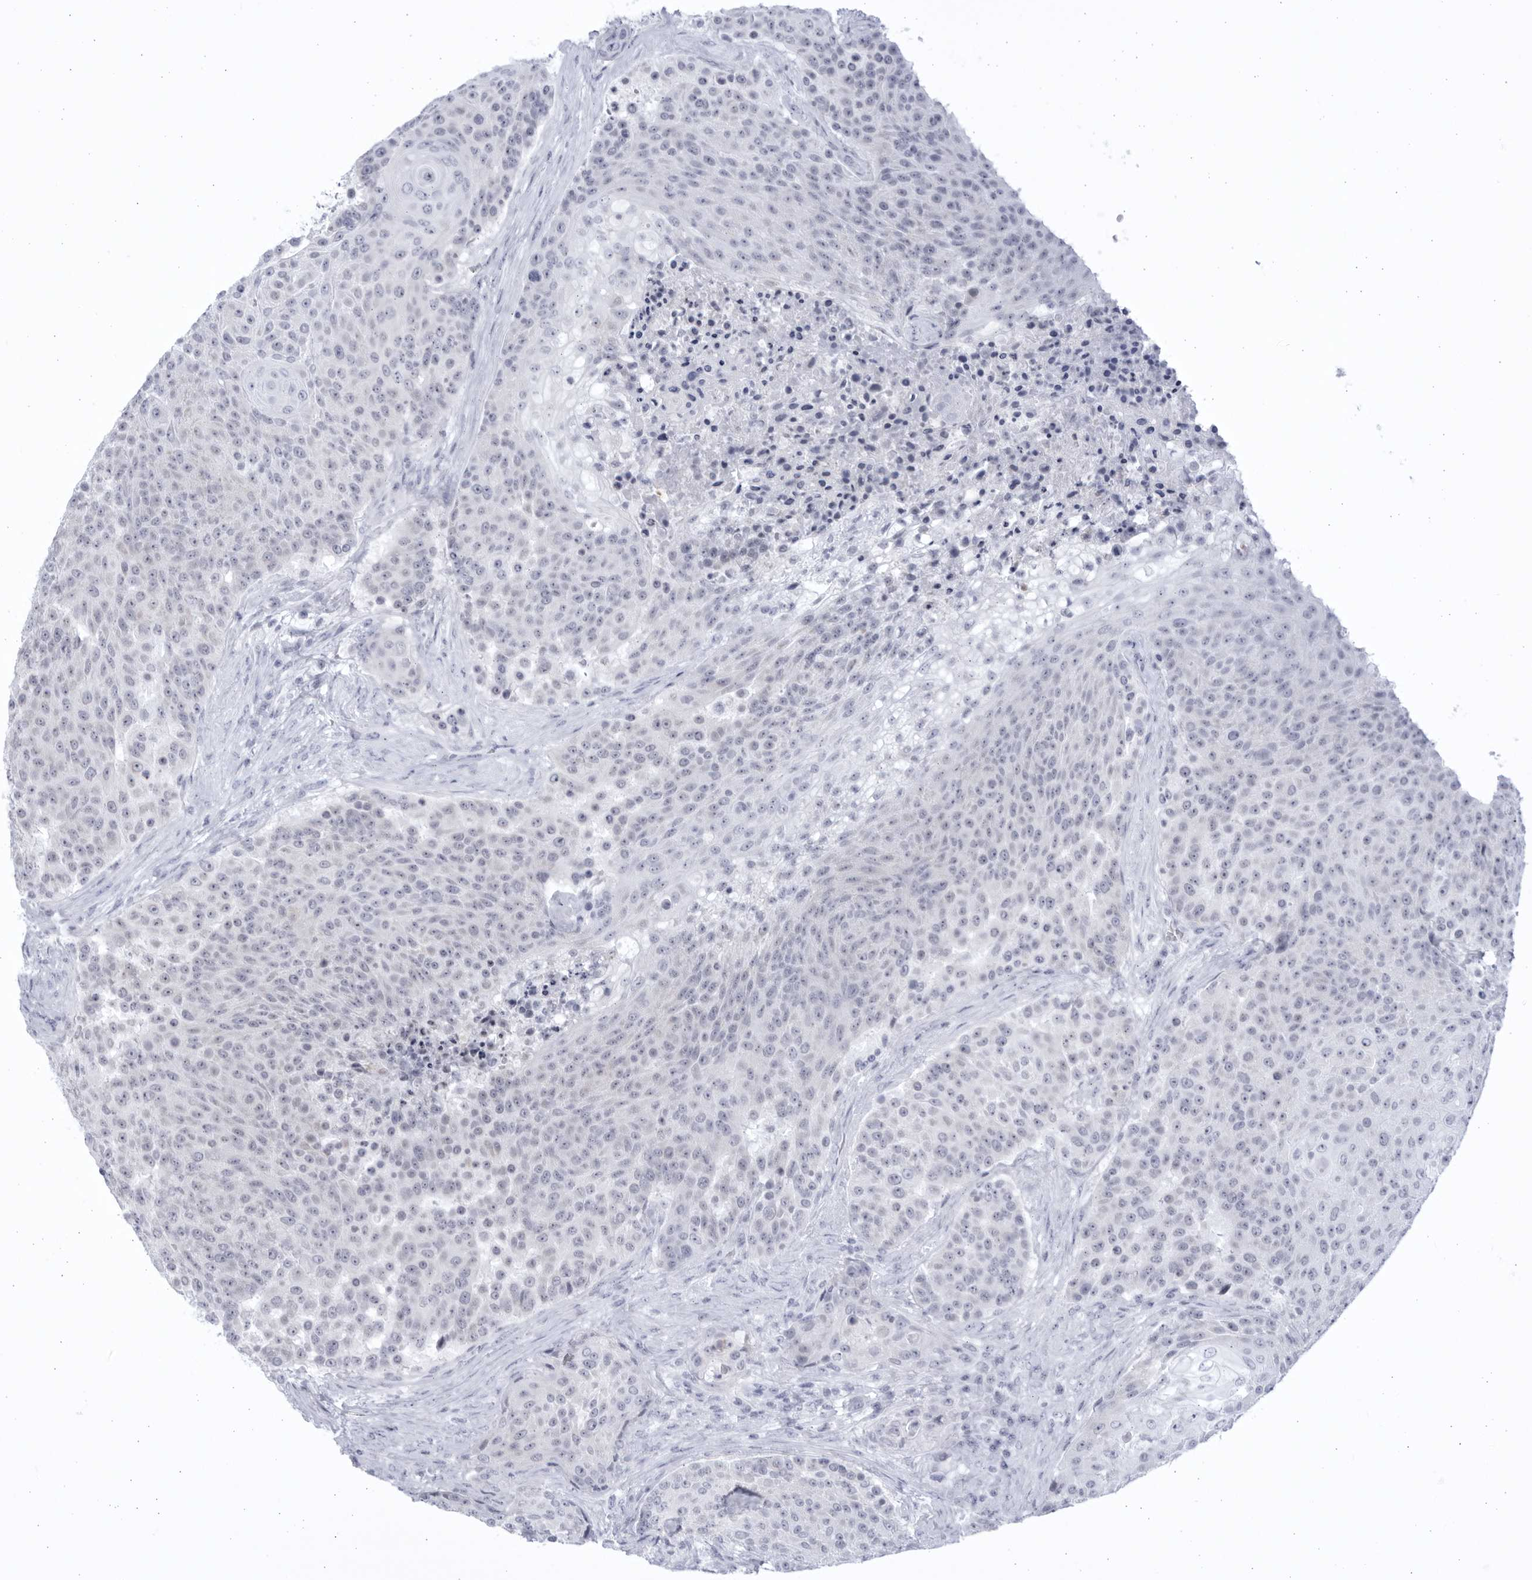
{"staining": {"intensity": "negative", "quantity": "none", "location": "none"}, "tissue": "urothelial cancer", "cell_type": "Tumor cells", "image_type": "cancer", "snomed": [{"axis": "morphology", "description": "Urothelial carcinoma, High grade"}, {"axis": "topography", "description": "Urinary bladder"}], "caption": "The photomicrograph demonstrates no significant staining in tumor cells of urothelial cancer. (Brightfield microscopy of DAB immunohistochemistry at high magnification).", "gene": "CCDC181", "patient": {"sex": "female", "age": 63}}